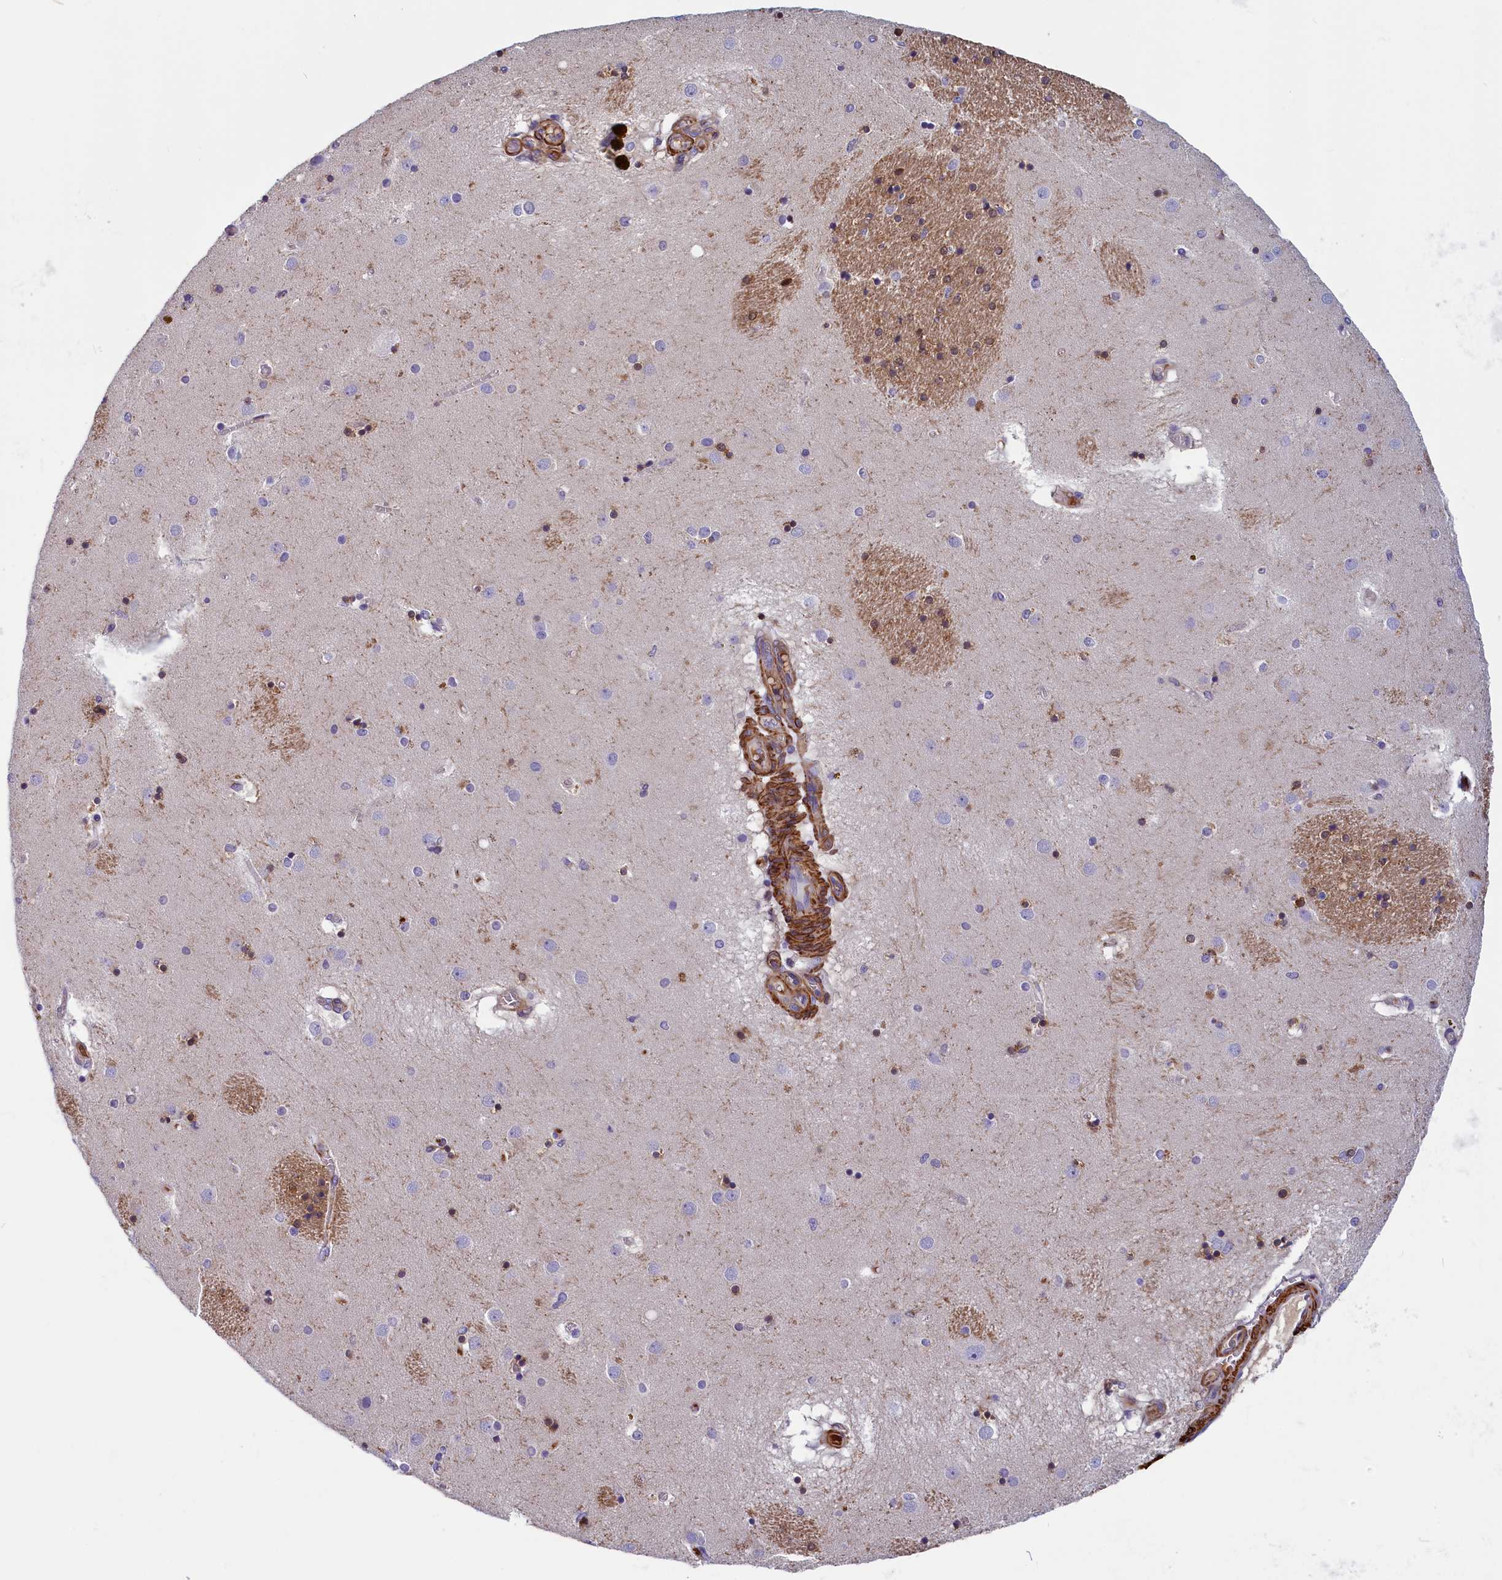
{"staining": {"intensity": "moderate", "quantity": "<25%", "location": "cytoplasmic/membranous,nuclear"}, "tissue": "caudate", "cell_type": "Glial cells", "image_type": "normal", "snomed": [{"axis": "morphology", "description": "Normal tissue, NOS"}, {"axis": "topography", "description": "Lateral ventricle wall"}], "caption": "An immunohistochemistry (IHC) photomicrograph of unremarkable tissue is shown. Protein staining in brown shows moderate cytoplasmic/membranous,nuclear positivity in caudate within glial cells. The protein of interest is shown in brown color, while the nuclei are stained blue.", "gene": "BCL2L13", "patient": {"sex": "male", "age": 70}}